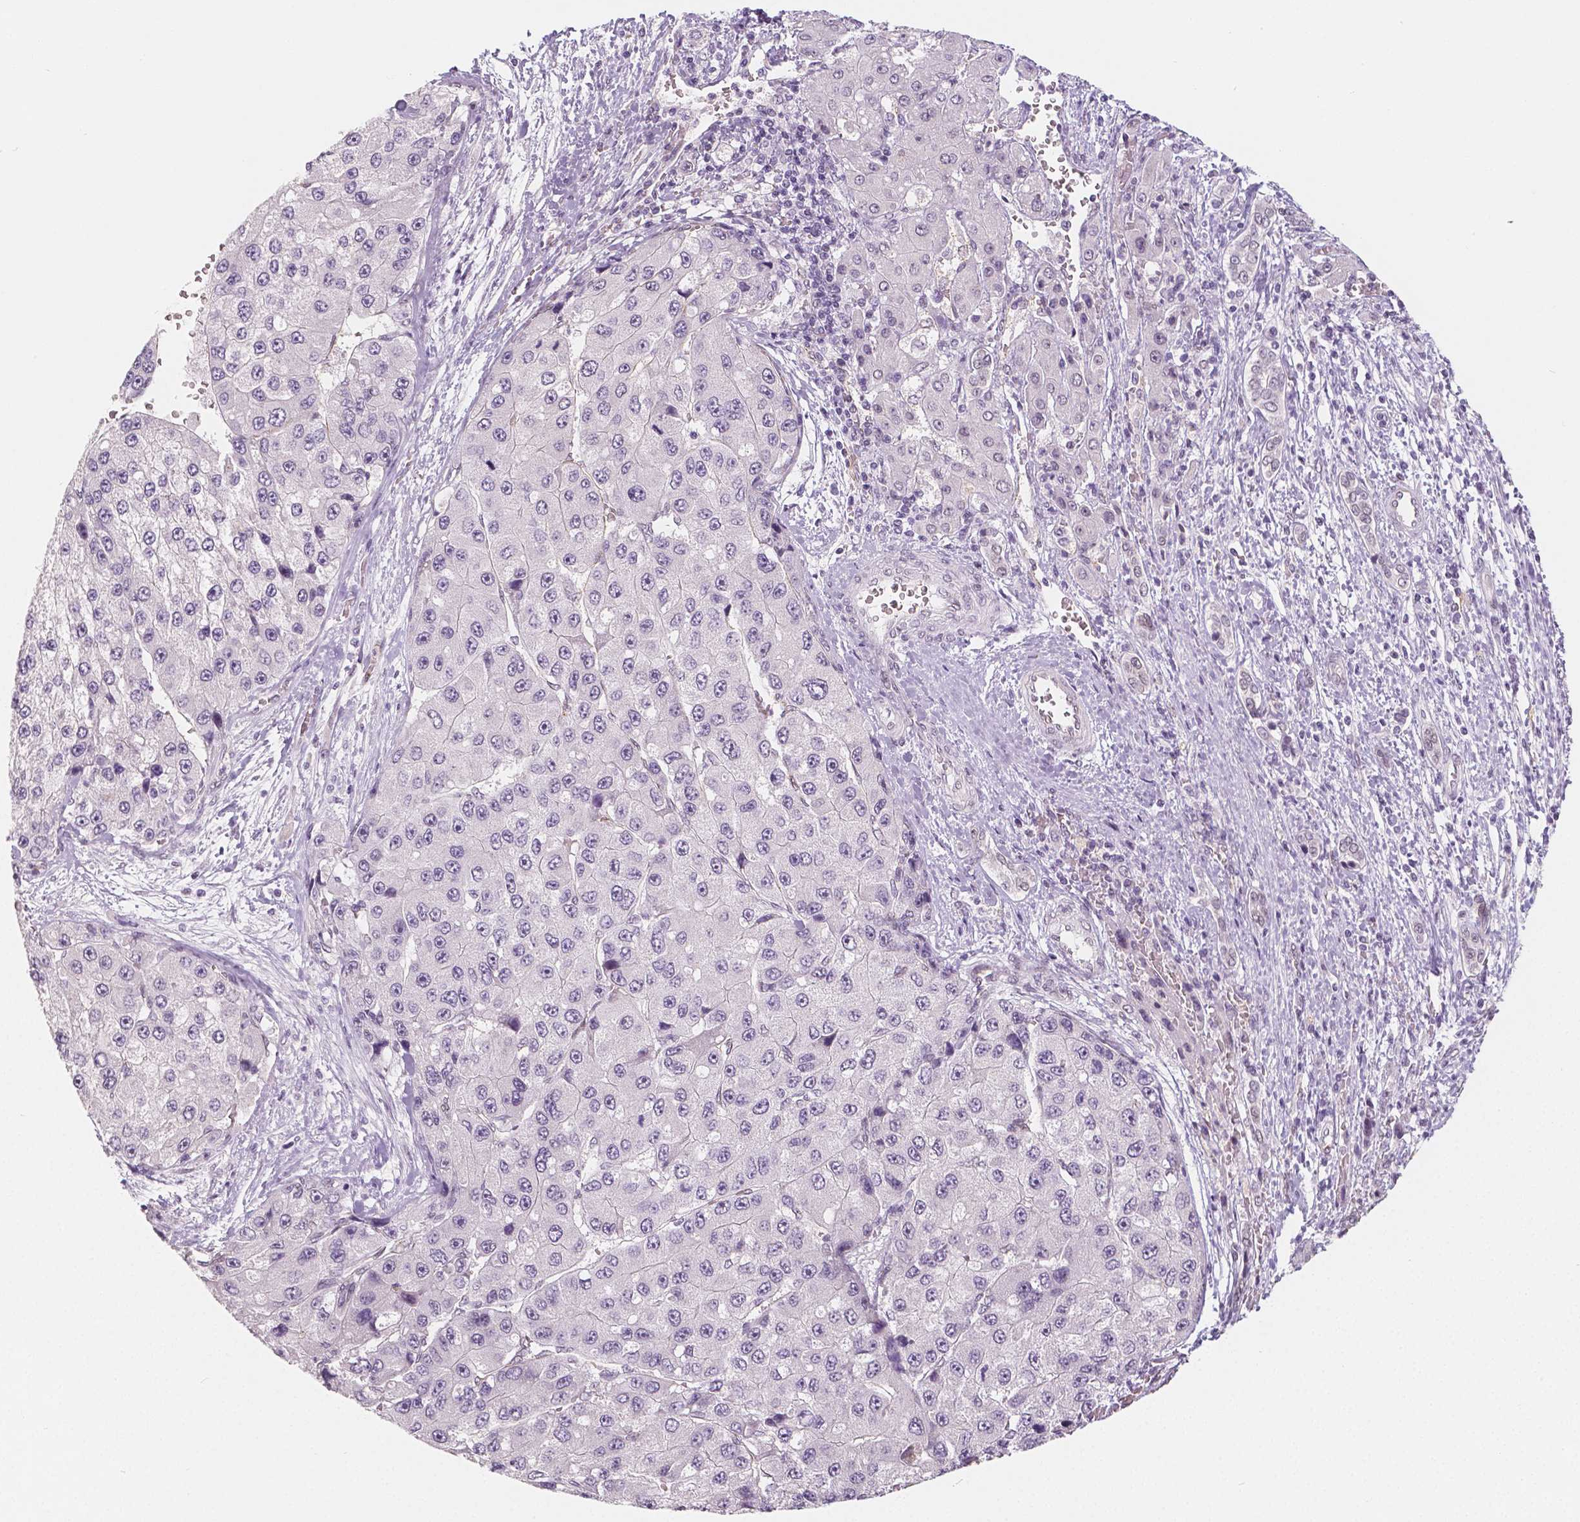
{"staining": {"intensity": "negative", "quantity": "none", "location": "none"}, "tissue": "liver cancer", "cell_type": "Tumor cells", "image_type": "cancer", "snomed": [{"axis": "morphology", "description": "Carcinoma, Hepatocellular, NOS"}, {"axis": "topography", "description": "Liver"}], "caption": "IHC micrograph of human hepatocellular carcinoma (liver) stained for a protein (brown), which displays no expression in tumor cells. Brightfield microscopy of IHC stained with DAB (brown) and hematoxylin (blue), captured at high magnification.", "gene": "KDM5B", "patient": {"sex": "female", "age": 73}}